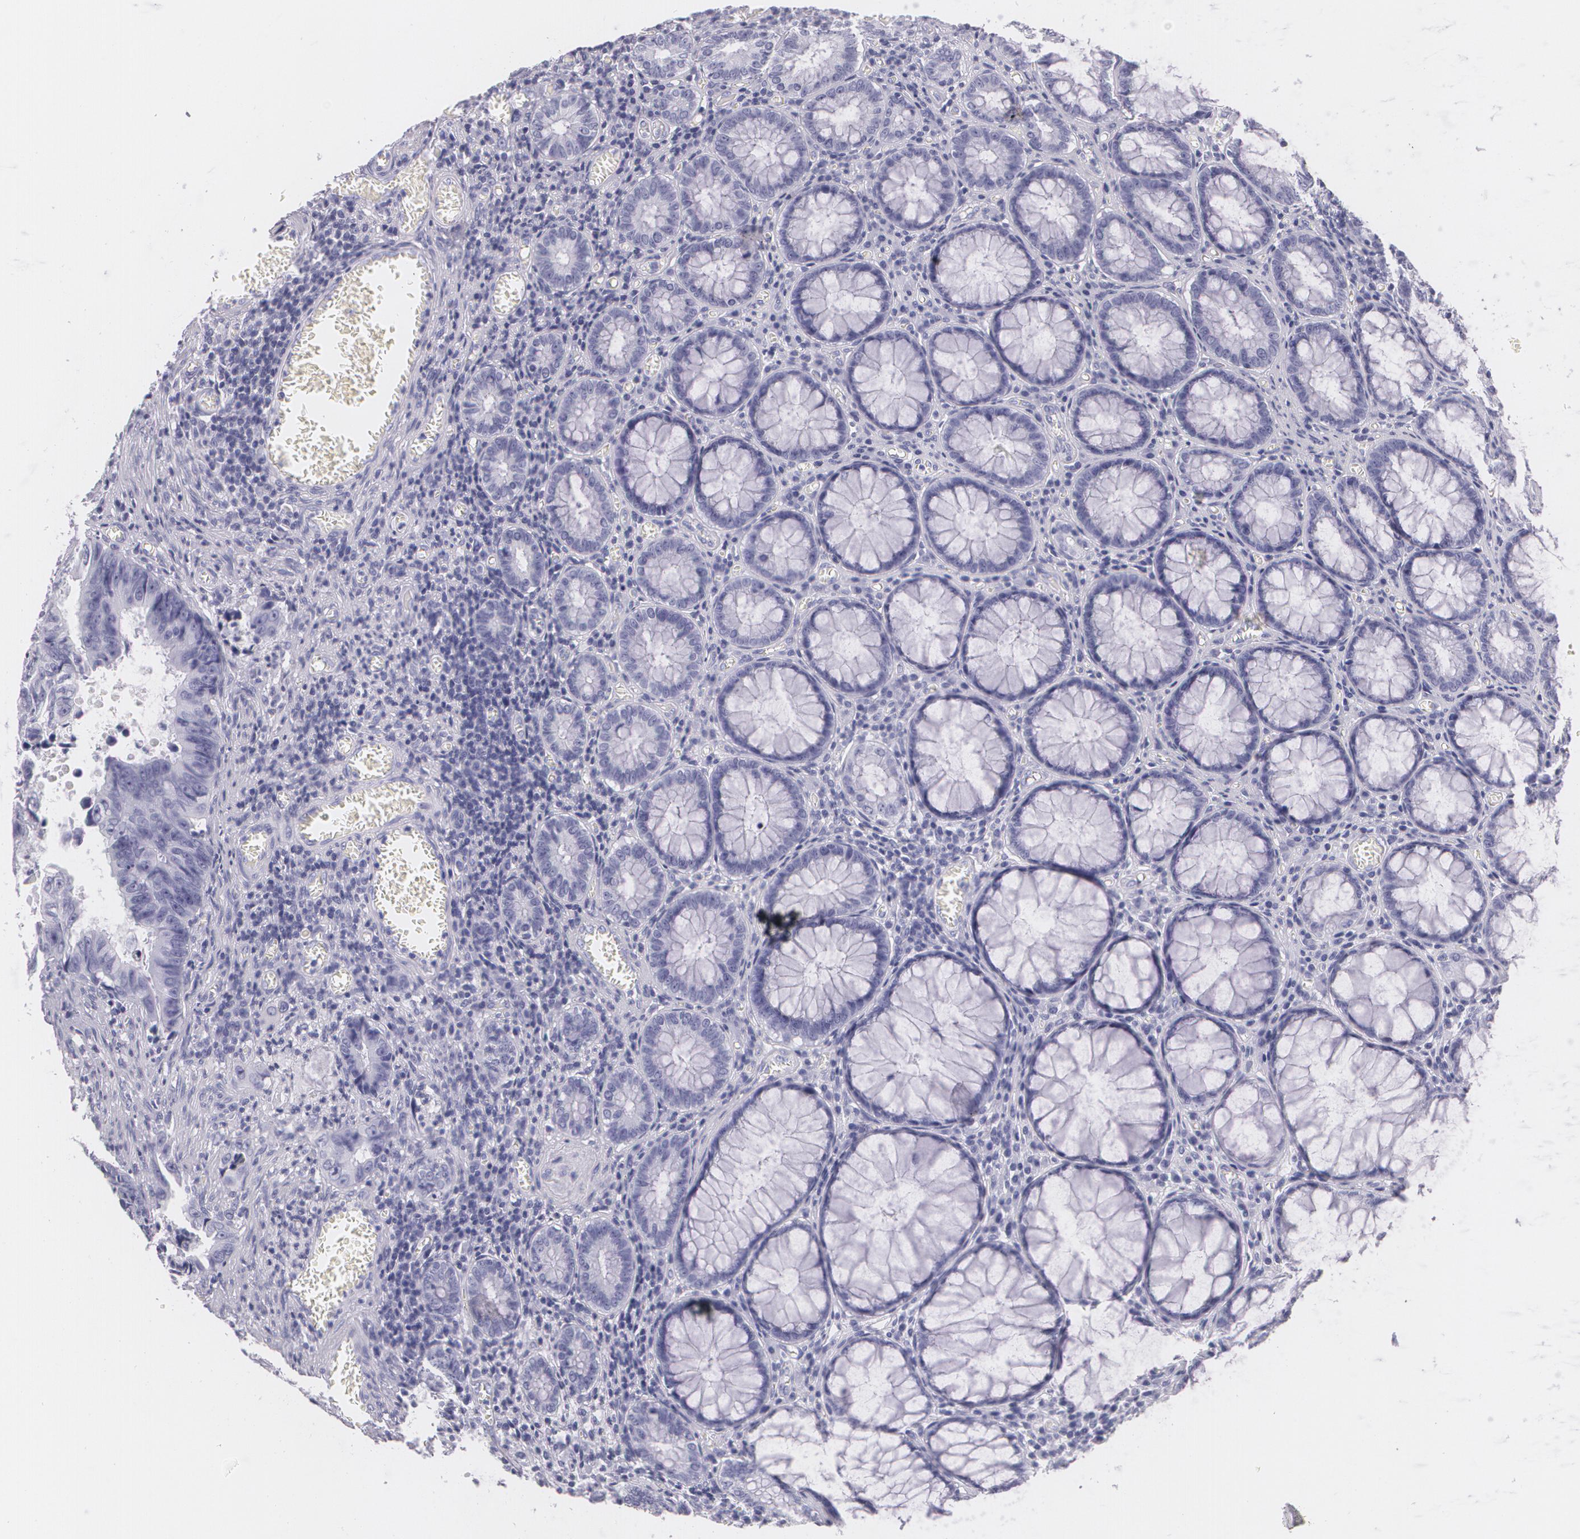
{"staining": {"intensity": "negative", "quantity": "none", "location": "none"}, "tissue": "colorectal cancer", "cell_type": "Tumor cells", "image_type": "cancer", "snomed": [{"axis": "morphology", "description": "Adenocarcinoma, NOS"}, {"axis": "topography", "description": "Rectum"}], "caption": "Immunohistochemistry (IHC) image of colorectal cancer (adenocarcinoma) stained for a protein (brown), which displays no expression in tumor cells. (DAB (3,3'-diaminobenzidine) immunohistochemistry with hematoxylin counter stain).", "gene": "DLG4", "patient": {"sex": "female", "age": 98}}